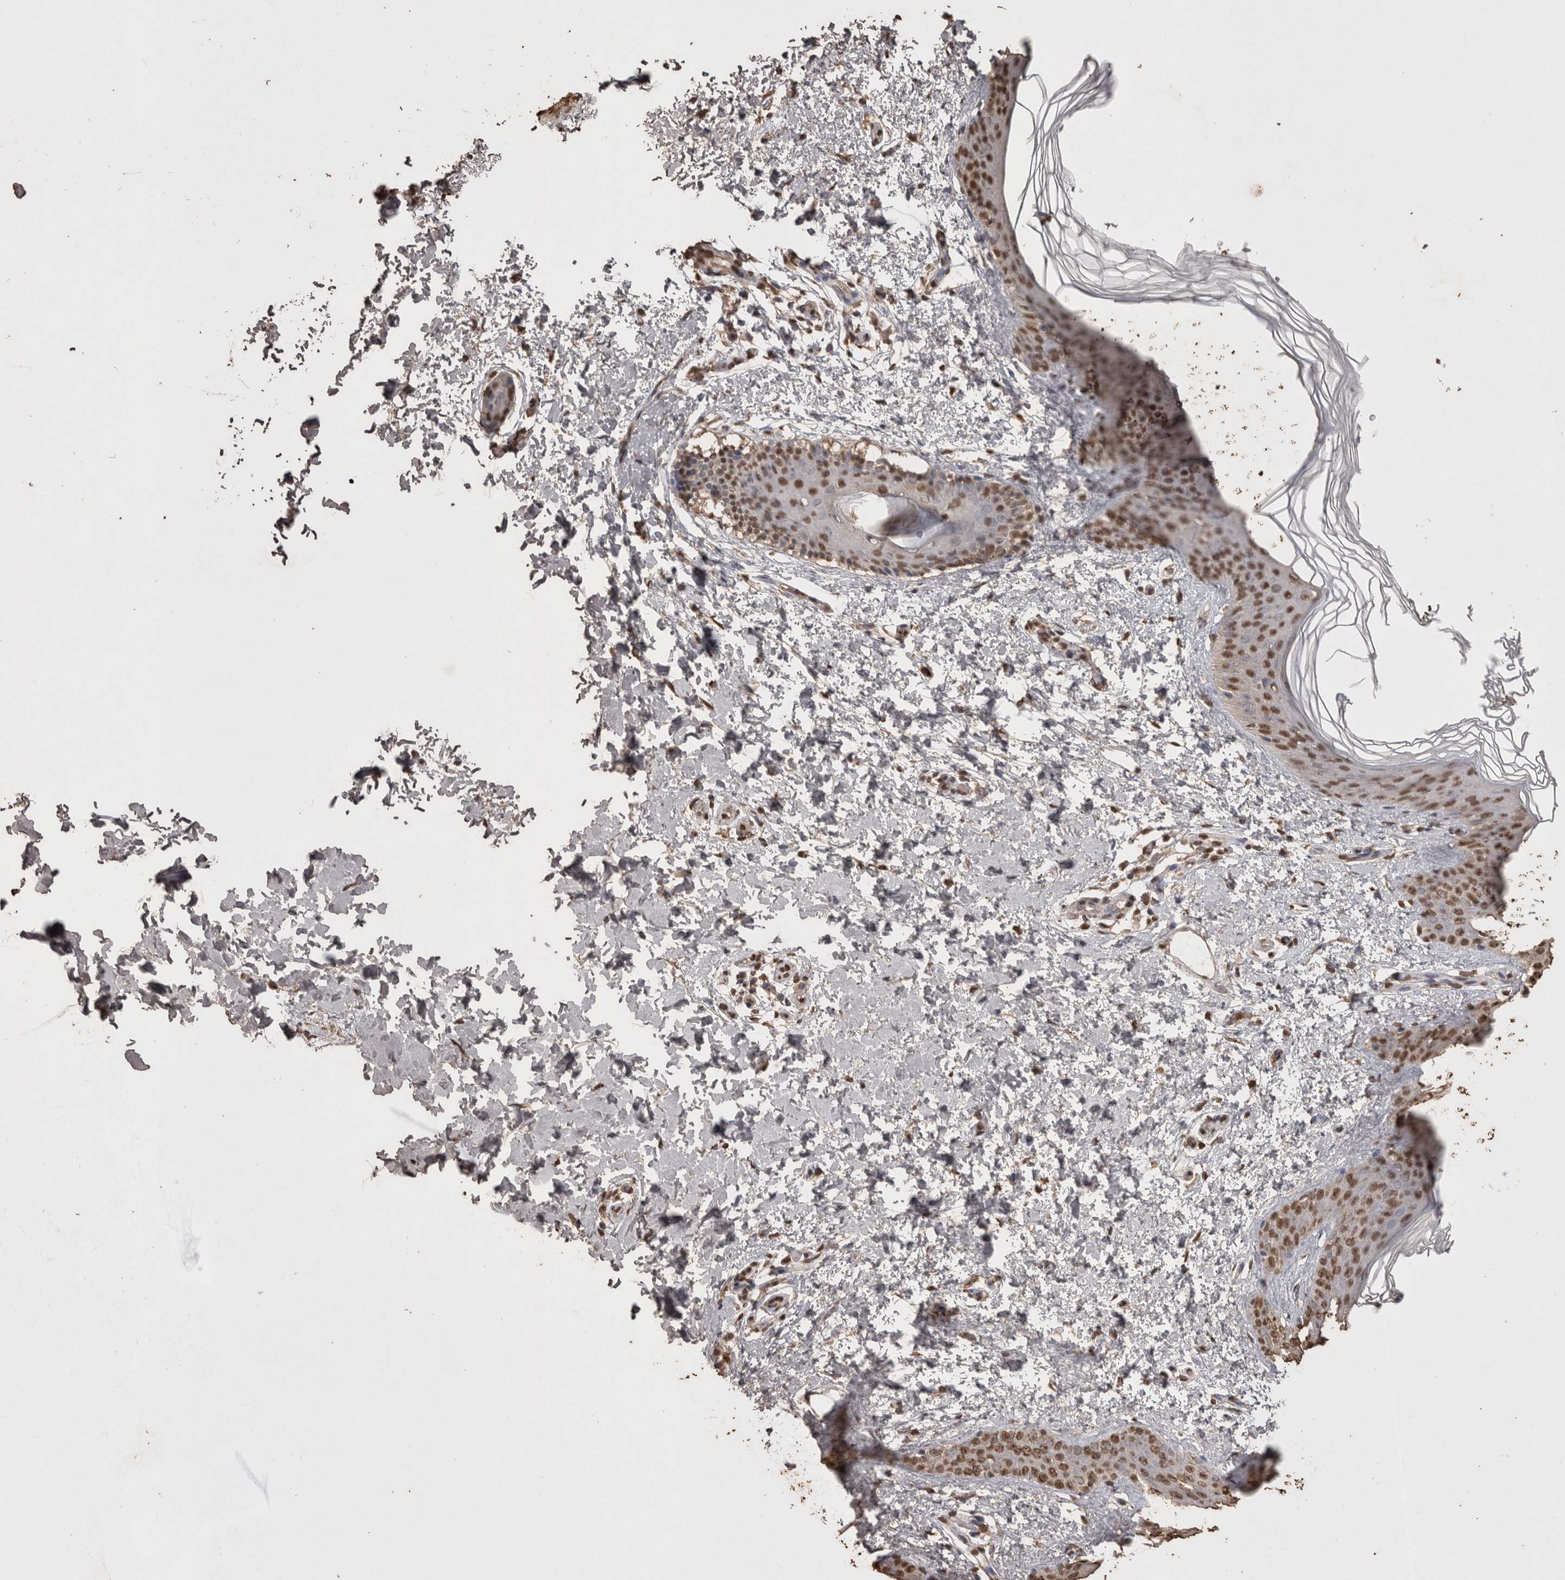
{"staining": {"intensity": "moderate", "quantity": ">75%", "location": "nuclear"}, "tissue": "skin", "cell_type": "Fibroblasts", "image_type": "normal", "snomed": [{"axis": "morphology", "description": "Normal tissue, NOS"}, {"axis": "morphology", "description": "Neoplasm, benign, NOS"}, {"axis": "topography", "description": "Skin"}, {"axis": "topography", "description": "Soft tissue"}], "caption": "Fibroblasts show moderate nuclear staining in about >75% of cells in normal skin.", "gene": "POU5F1", "patient": {"sex": "male", "age": 26}}